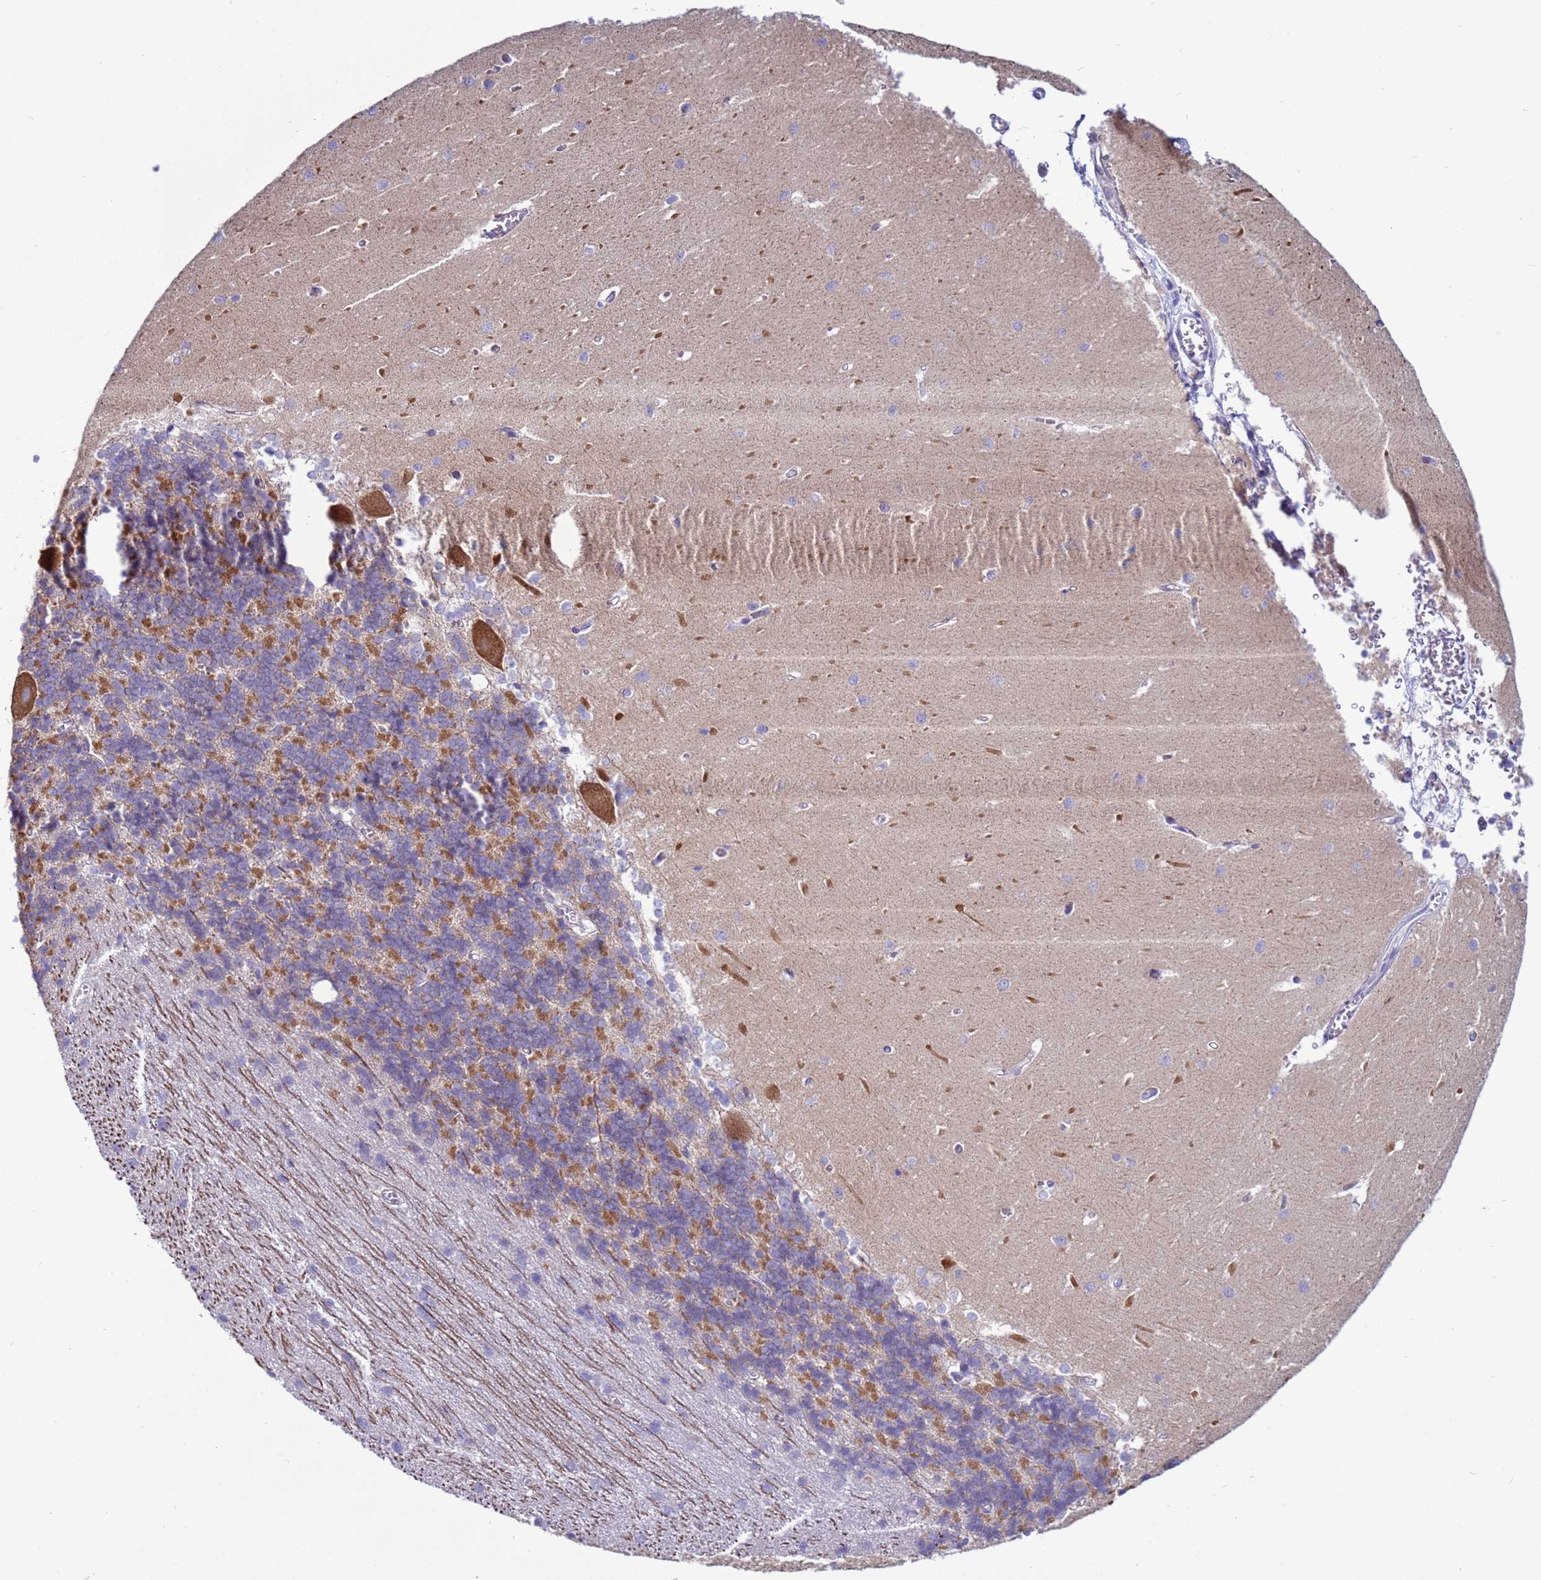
{"staining": {"intensity": "moderate", "quantity": "25%-75%", "location": "cytoplasmic/membranous"}, "tissue": "cerebellum", "cell_type": "Cells in granular layer", "image_type": "normal", "snomed": [{"axis": "morphology", "description": "Normal tissue, NOS"}, {"axis": "topography", "description": "Cerebellum"}], "caption": "Cerebellum stained with IHC reveals moderate cytoplasmic/membranous staining in approximately 25%-75% of cells in granular layer. Ihc stains the protein of interest in brown and the nuclei are stained blue.", "gene": "HPCAL1", "patient": {"sex": "male", "age": 37}}